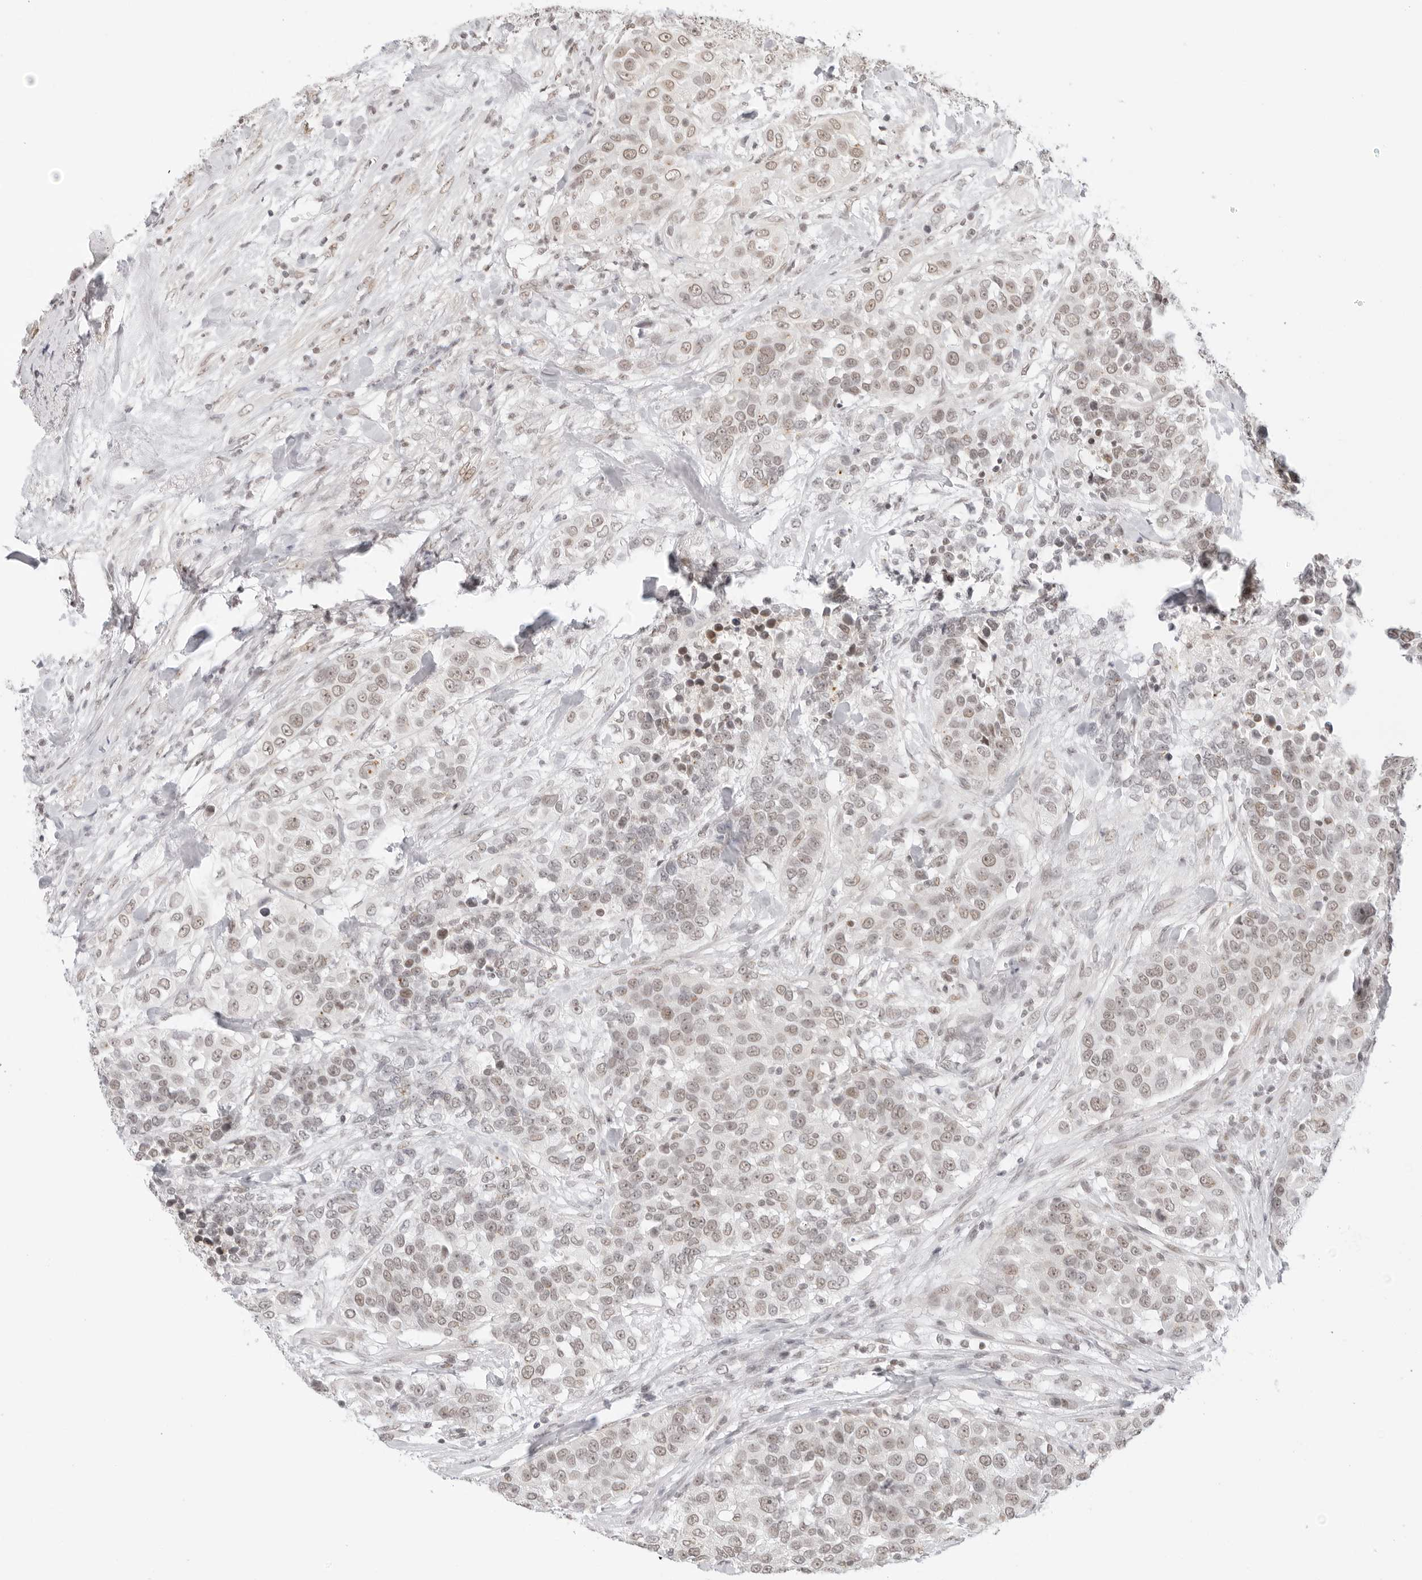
{"staining": {"intensity": "weak", "quantity": ">75%", "location": "nuclear"}, "tissue": "urothelial cancer", "cell_type": "Tumor cells", "image_type": "cancer", "snomed": [{"axis": "morphology", "description": "Urothelial carcinoma, High grade"}, {"axis": "topography", "description": "Urinary bladder"}], "caption": "This is a histology image of immunohistochemistry (IHC) staining of urothelial cancer, which shows weak staining in the nuclear of tumor cells.", "gene": "TCIM", "patient": {"sex": "female", "age": 80}}